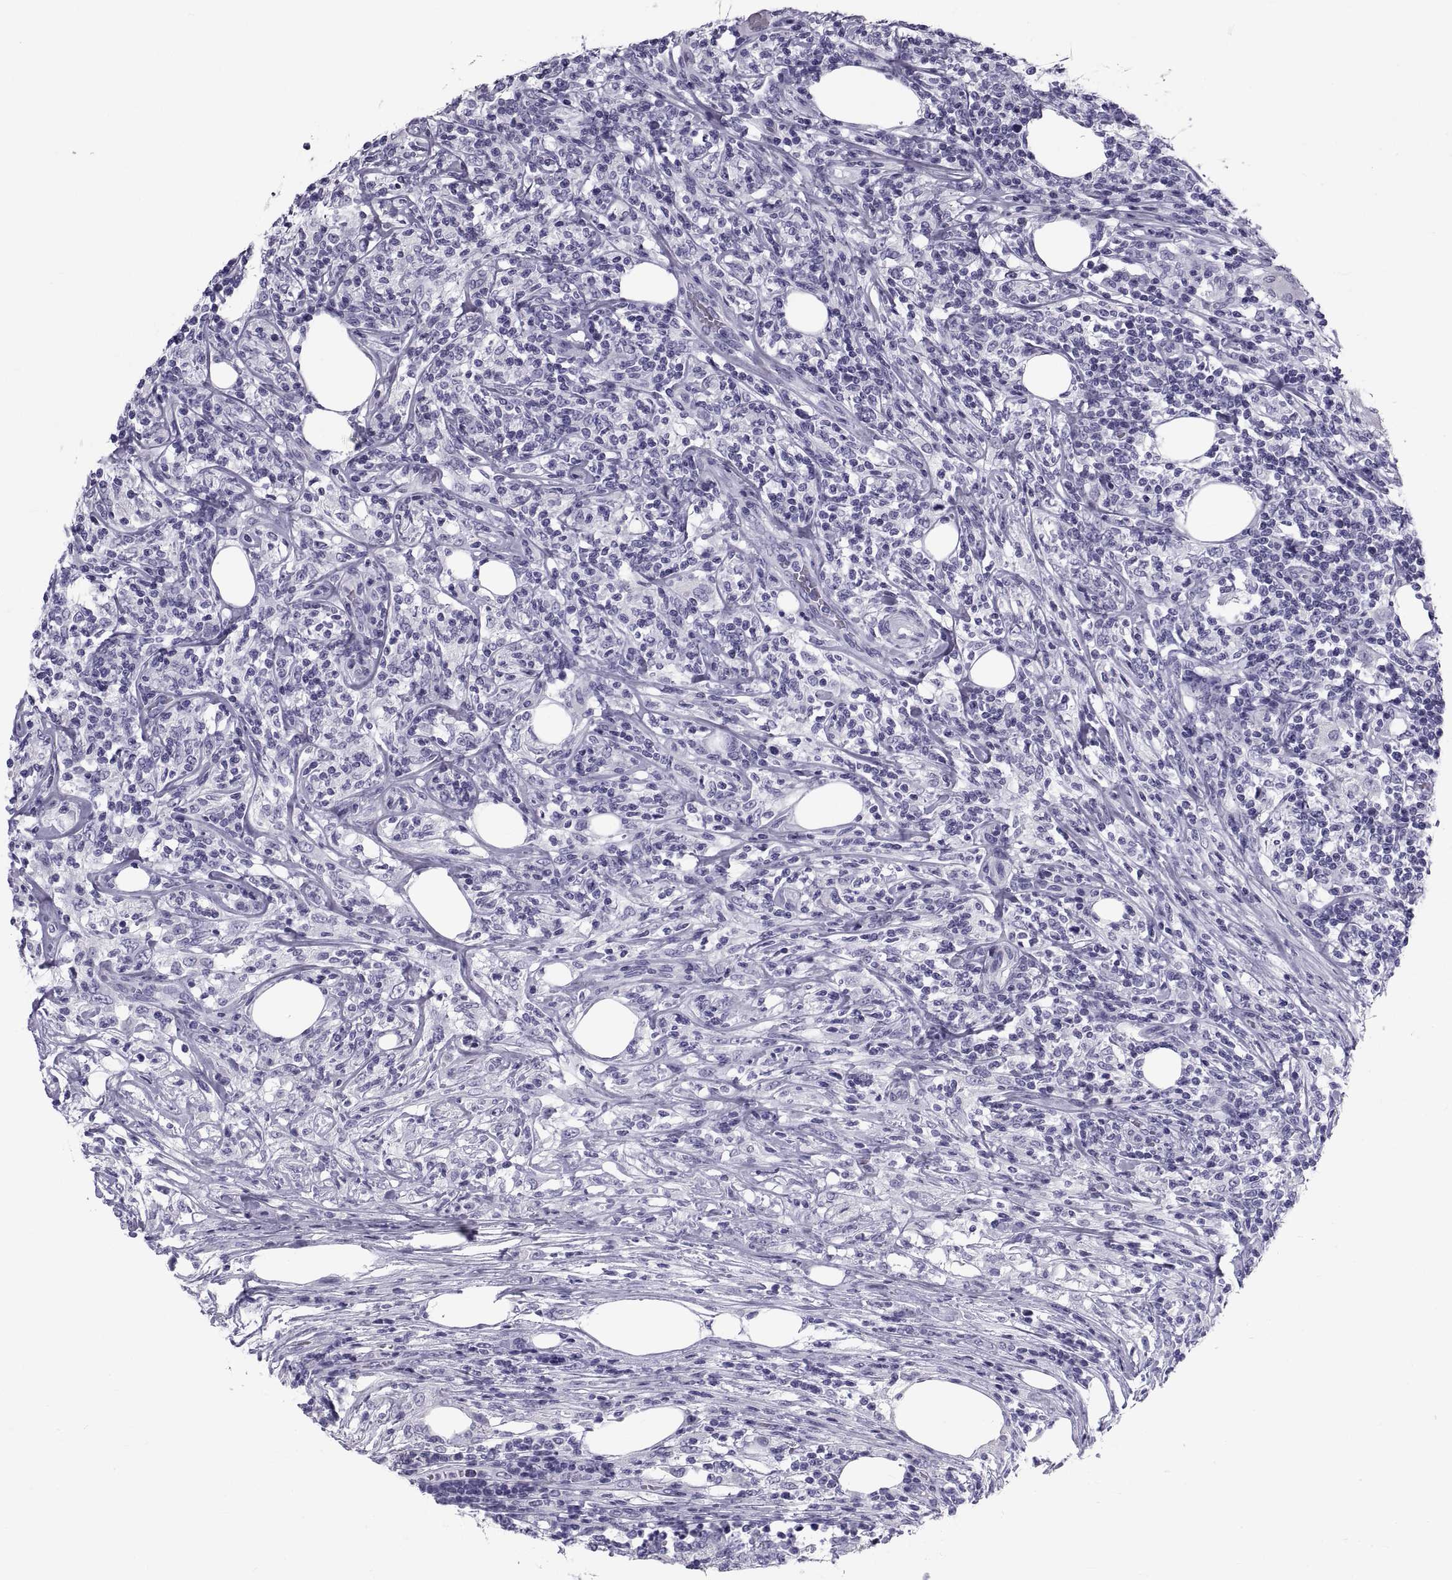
{"staining": {"intensity": "negative", "quantity": "none", "location": "none"}, "tissue": "lymphoma", "cell_type": "Tumor cells", "image_type": "cancer", "snomed": [{"axis": "morphology", "description": "Malignant lymphoma, non-Hodgkin's type, High grade"}, {"axis": "topography", "description": "Lymph node"}], "caption": "Lymphoma stained for a protein using IHC reveals no expression tumor cells.", "gene": "DEFB129", "patient": {"sex": "female", "age": 84}}